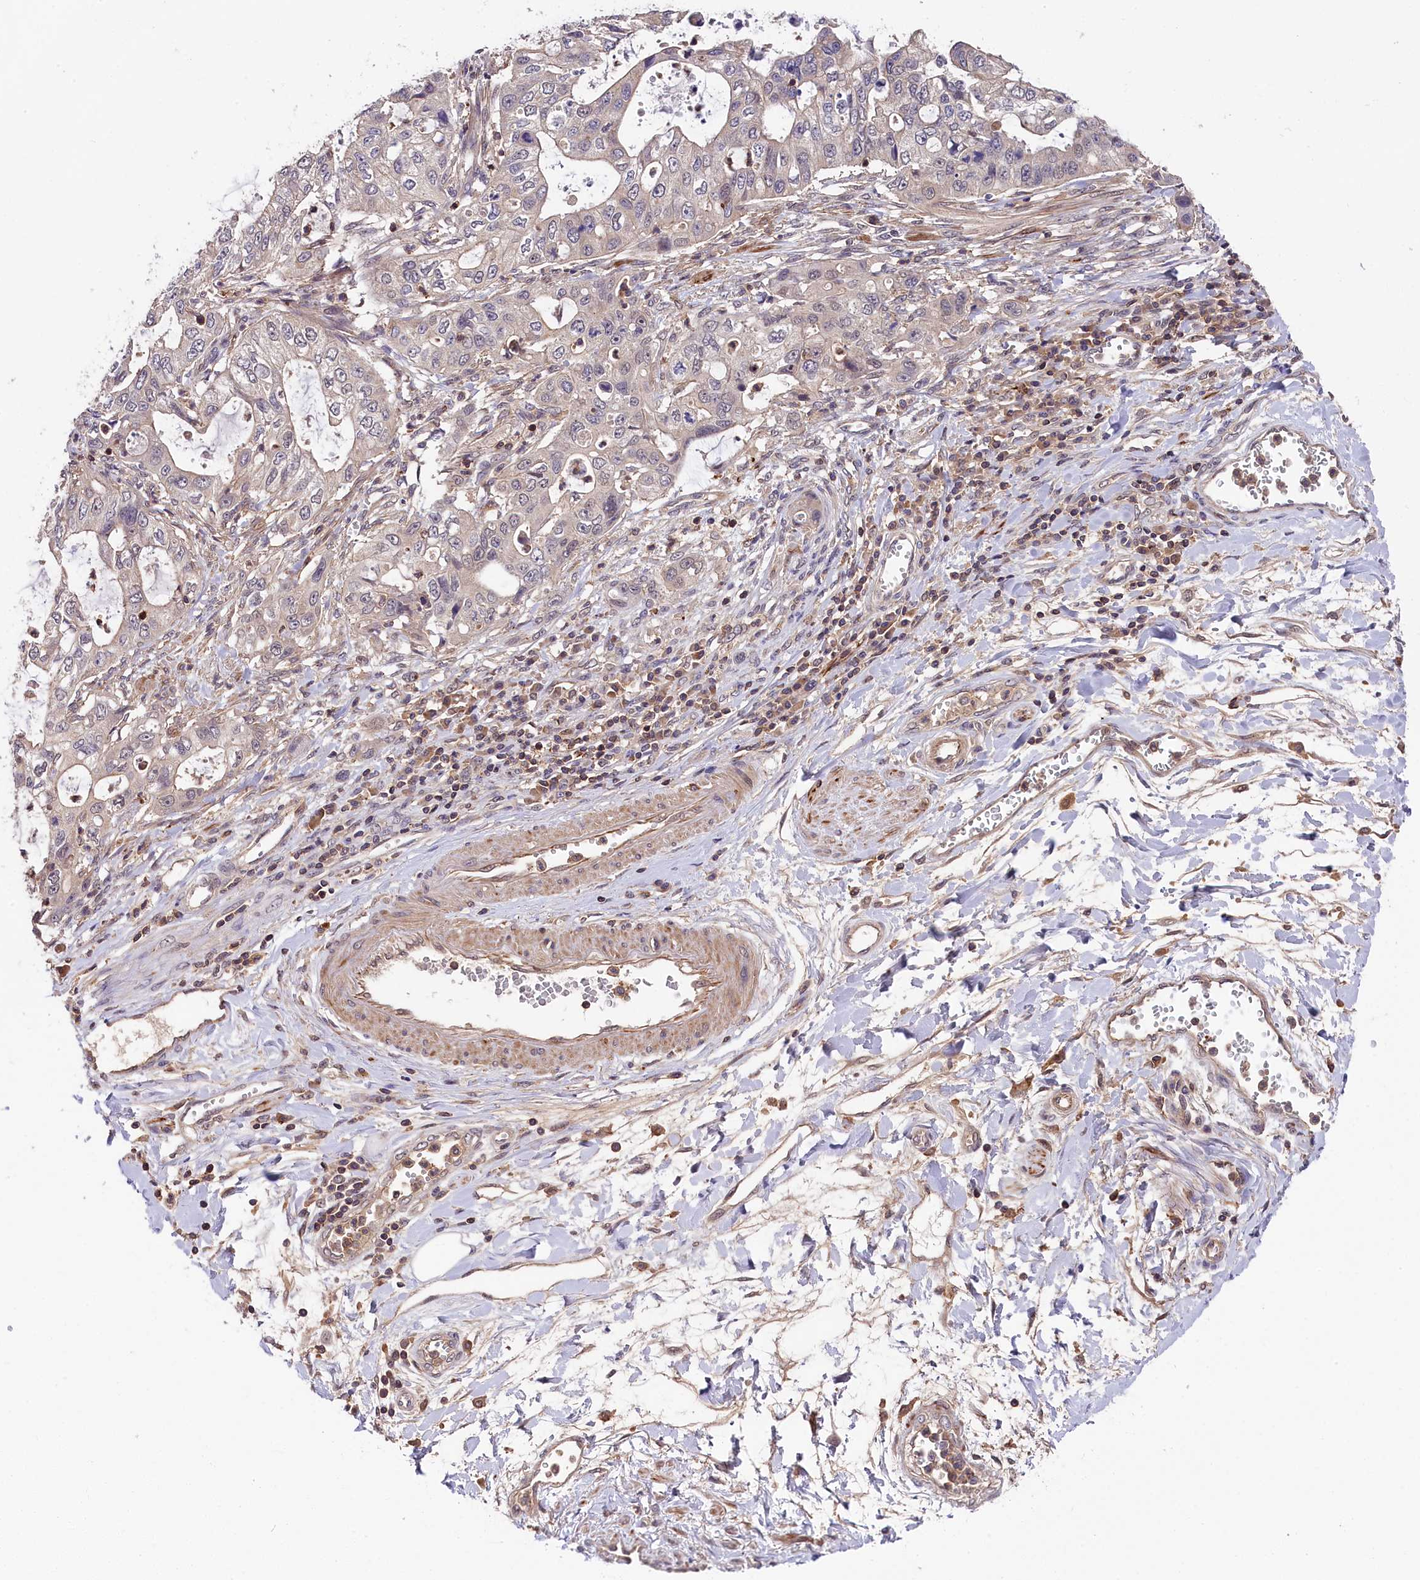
{"staining": {"intensity": "negative", "quantity": "none", "location": "none"}, "tissue": "stomach cancer", "cell_type": "Tumor cells", "image_type": "cancer", "snomed": [{"axis": "morphology", "description": "Adenocarcinoma, NOS"}, {"axis": "topography", "description": "Stomach, upper"}], "caption": "This is an IHC image of human stomach adenocarcinoma. There is no staining in tumor cells.", "gene": "SKIDA1", "patient": {"sex": "female", "age": 52}}